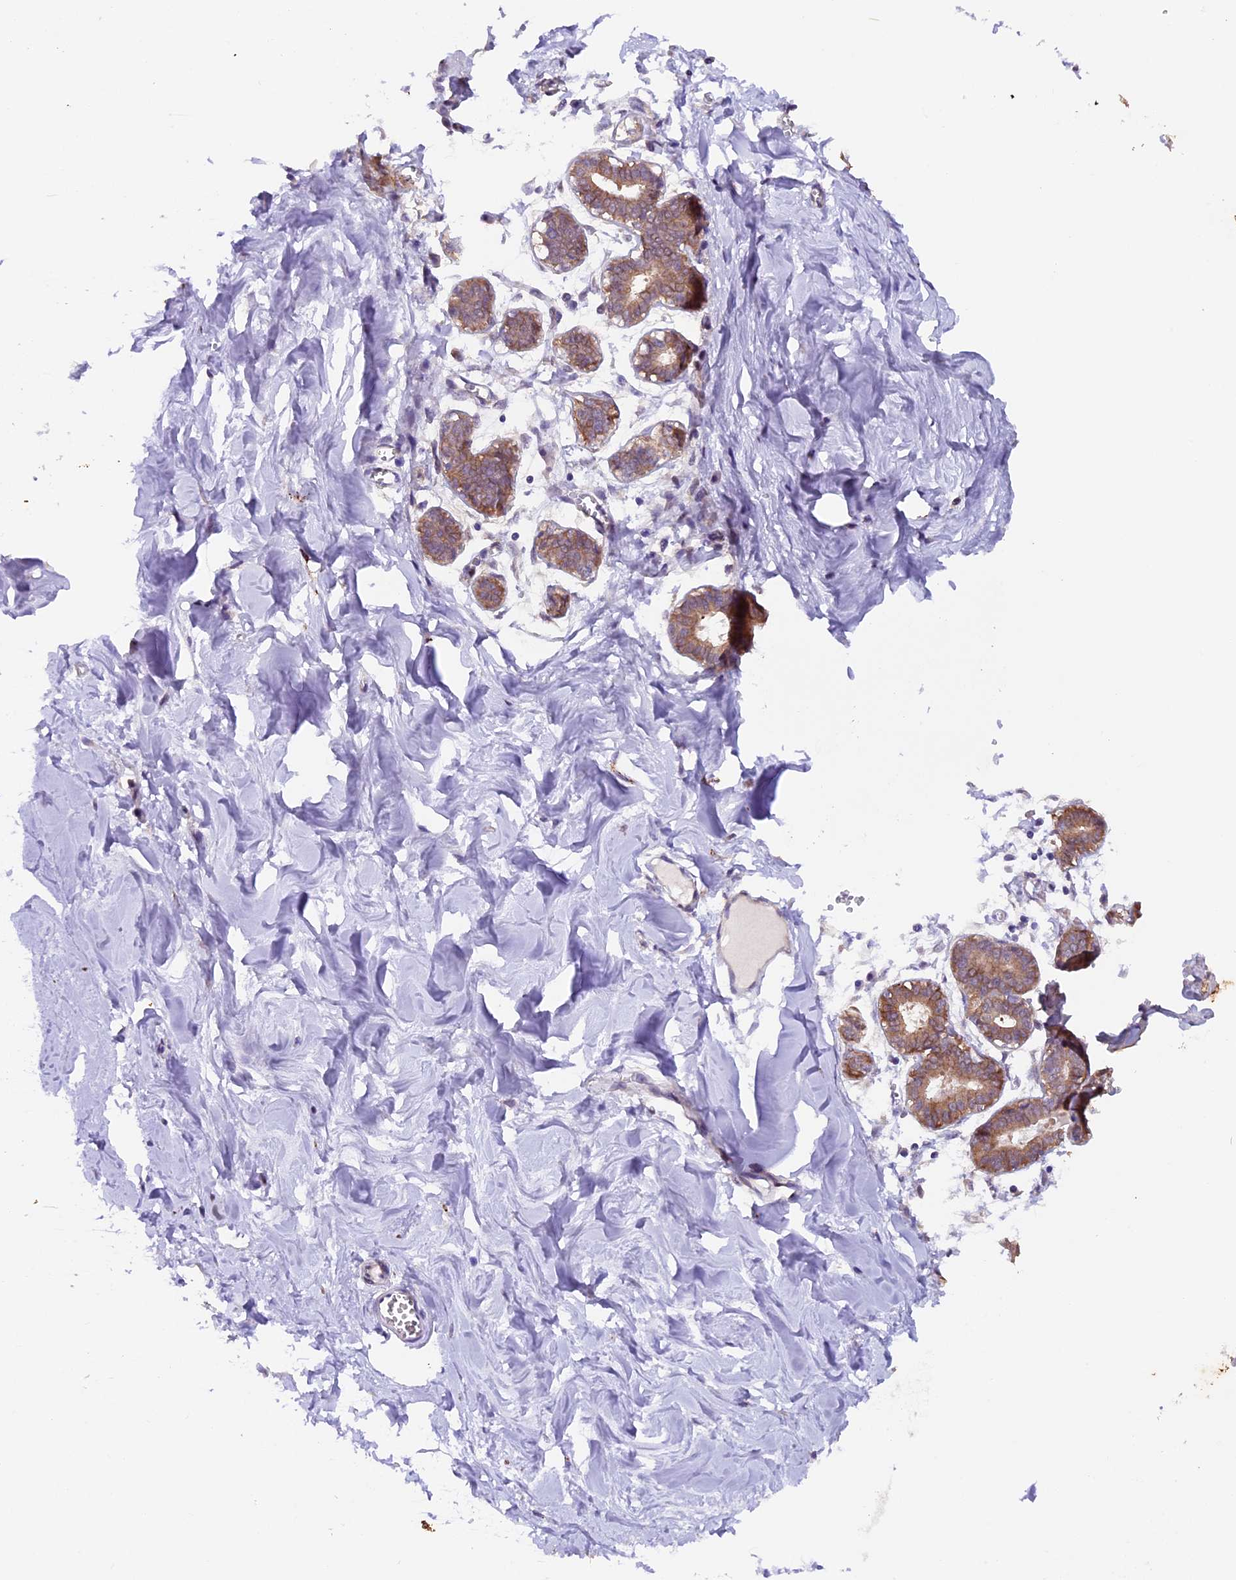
{"staining": {"intensity": "negative", "quantity": "none", "location": "none"}, "tissue": "breast", "cell_type": "Adipocytes", "image_type": "normal", "snomed": [{"axis": "morphology", "description": "Normal tissue, NOS"}, {"axis": "topography", "description": "Breast"}], "caption": "Protein analysis of normal breast exhibits no significant positivity in adipocytes.", "gene": "NCK2", "patient": {"sex": "female", "age": 27}}